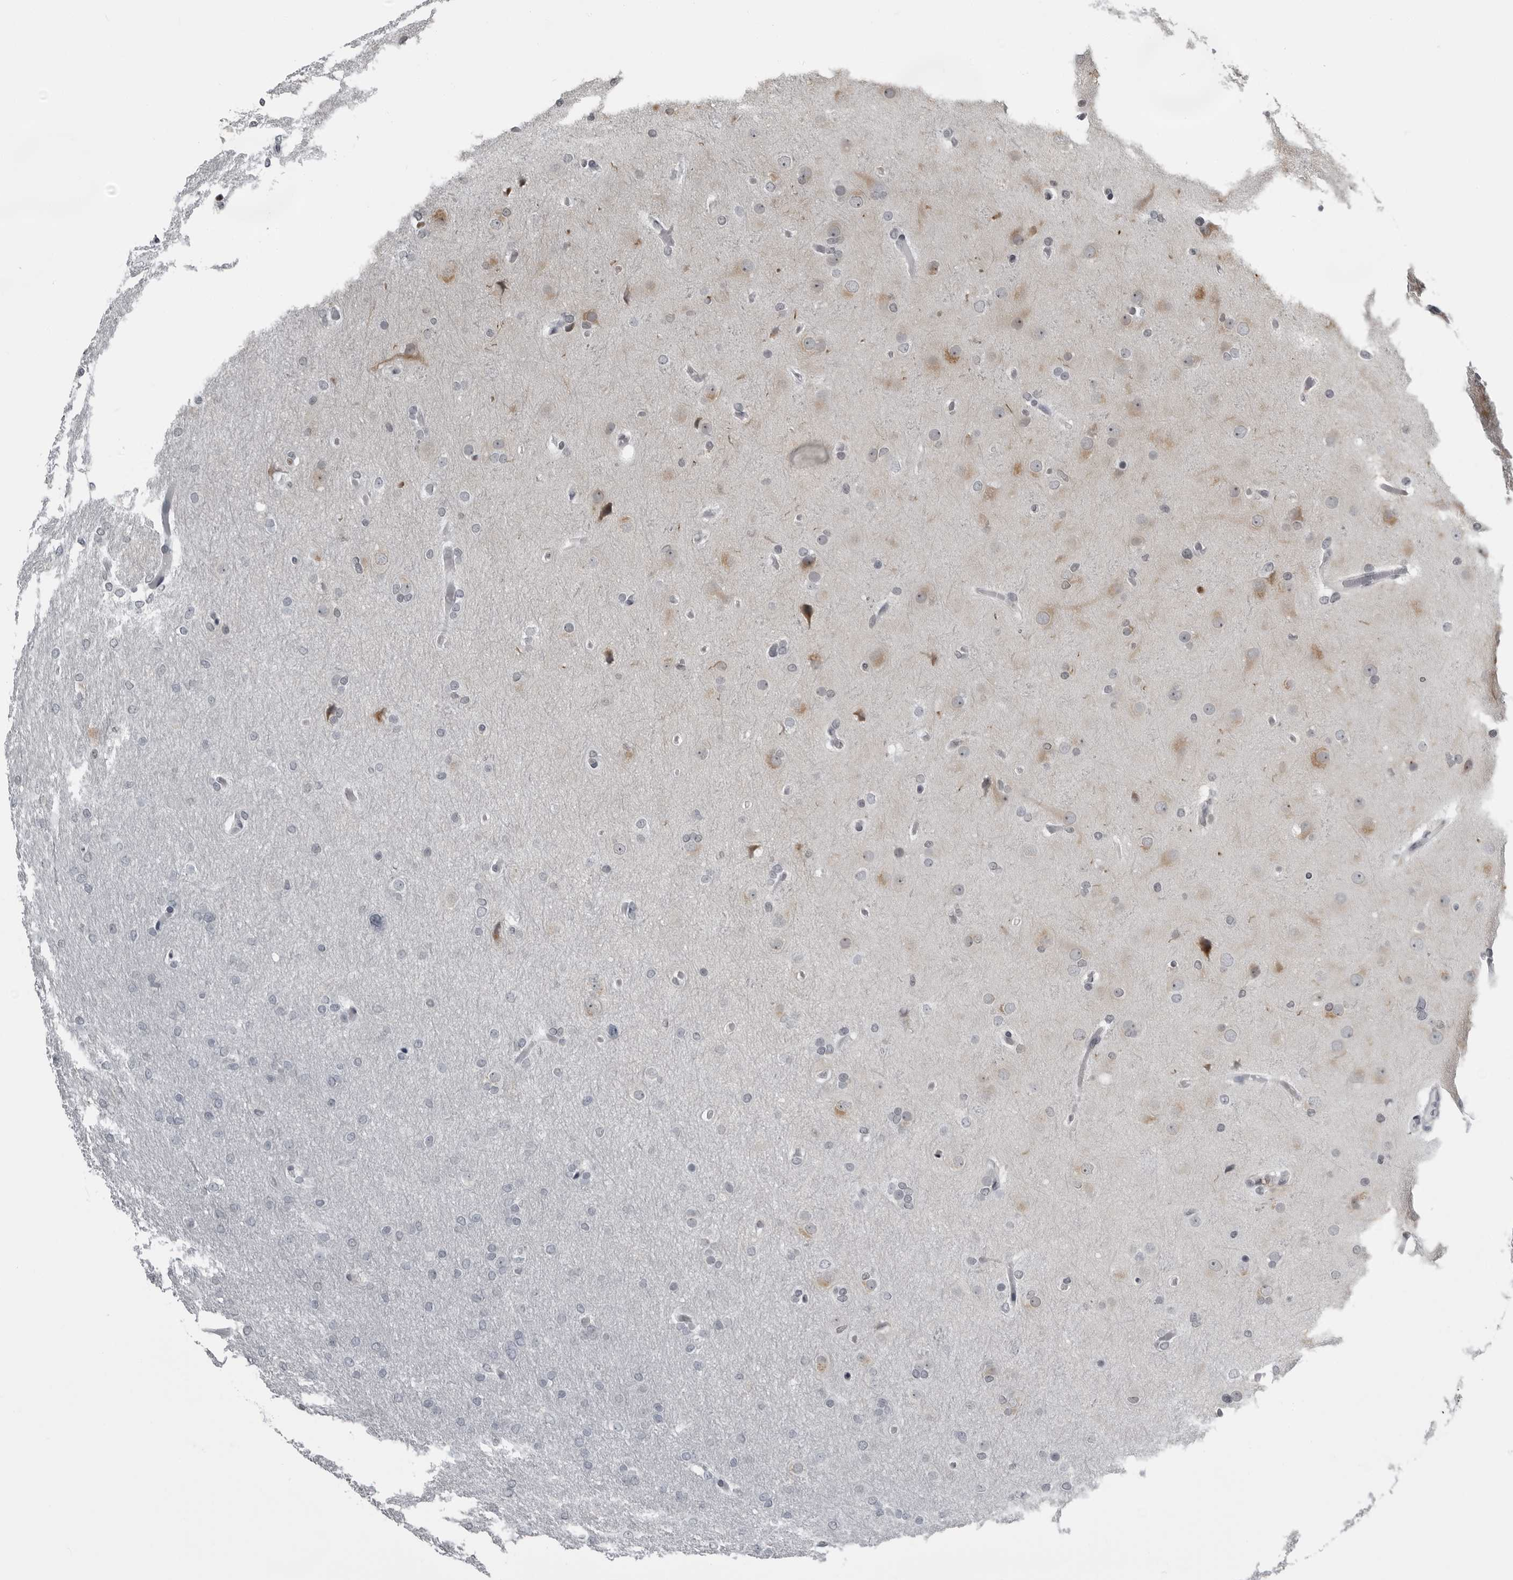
{"staining": {"intensity": "negative", "quantity": "none", "location": "none"}, "tissue": "glioma", "cell_type": "Tumor cells", "image_type": "cancer", "snomed": [{"axis": "morphology", "description": "Glioma, malignant, High grade"}, {"axis": "topography", "description": "Cerebral cortex"}], "caption": "Tumor cells show no significant staining in glioma. Nuclei are stained in blue.", "gene": "RTCA", "patient": {"sex": "female", "age": 36}}